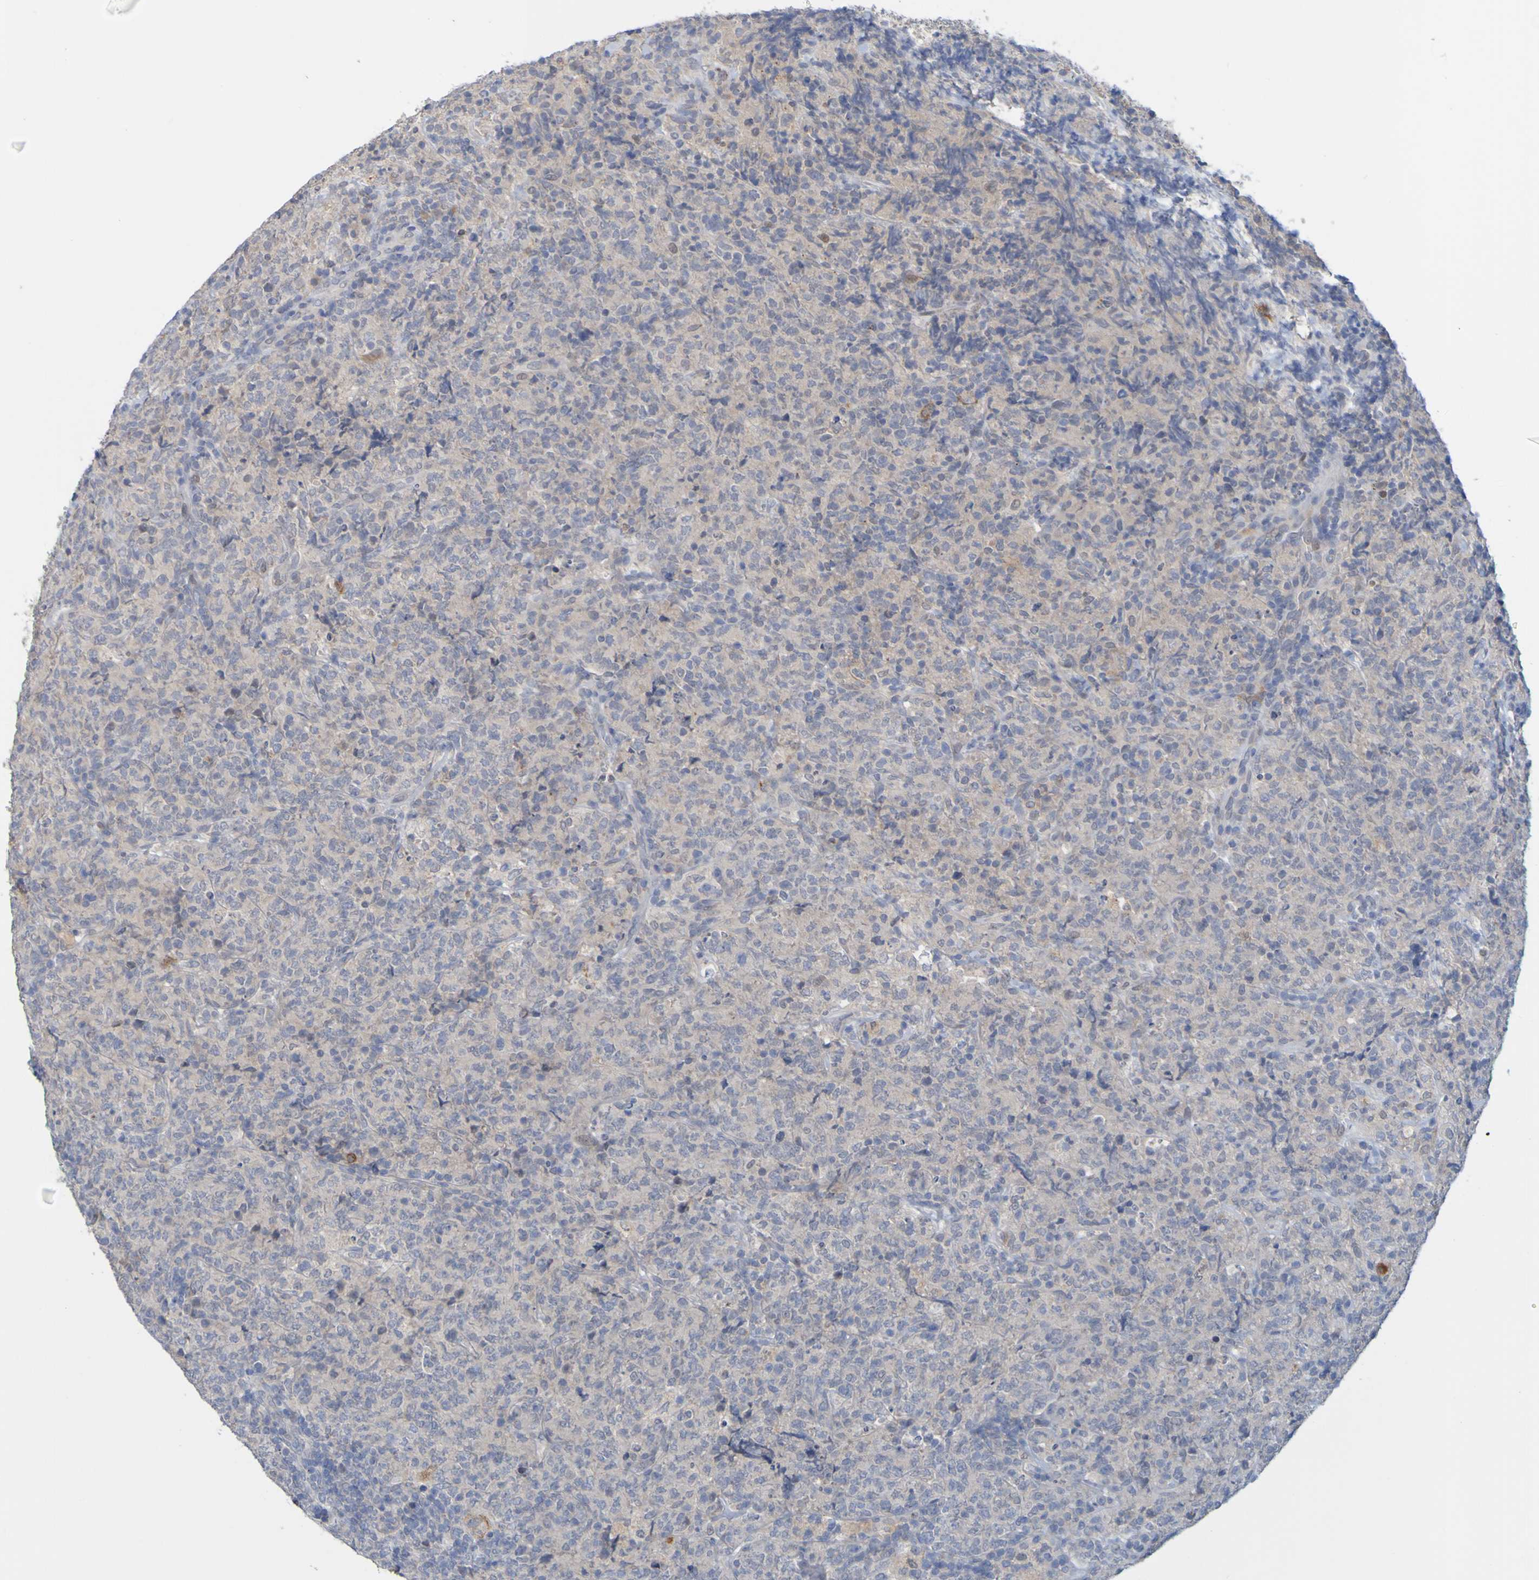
{"staining": {"intensity": "negative", "quantity": "none", "location": "none"}, "tissue": "lymphoma", "cell_type": "Tumor cells", "image_type": "cancer", "snomed": [{"axis": "morphology", "description": "Malignant lymphoma, non-Hodgkin's type, High grade"}, {"axis": "topography", "description": "Tonsil"}], "caption": "The immunohistochemistry (IHC) photomicrograph has no significant positivity in tumor cells of high-grade malignant lymphoma, non-Hodgkin's type tissue.", "gene": "LILRB5", "patient": {"sex": "female", "age": 36}}